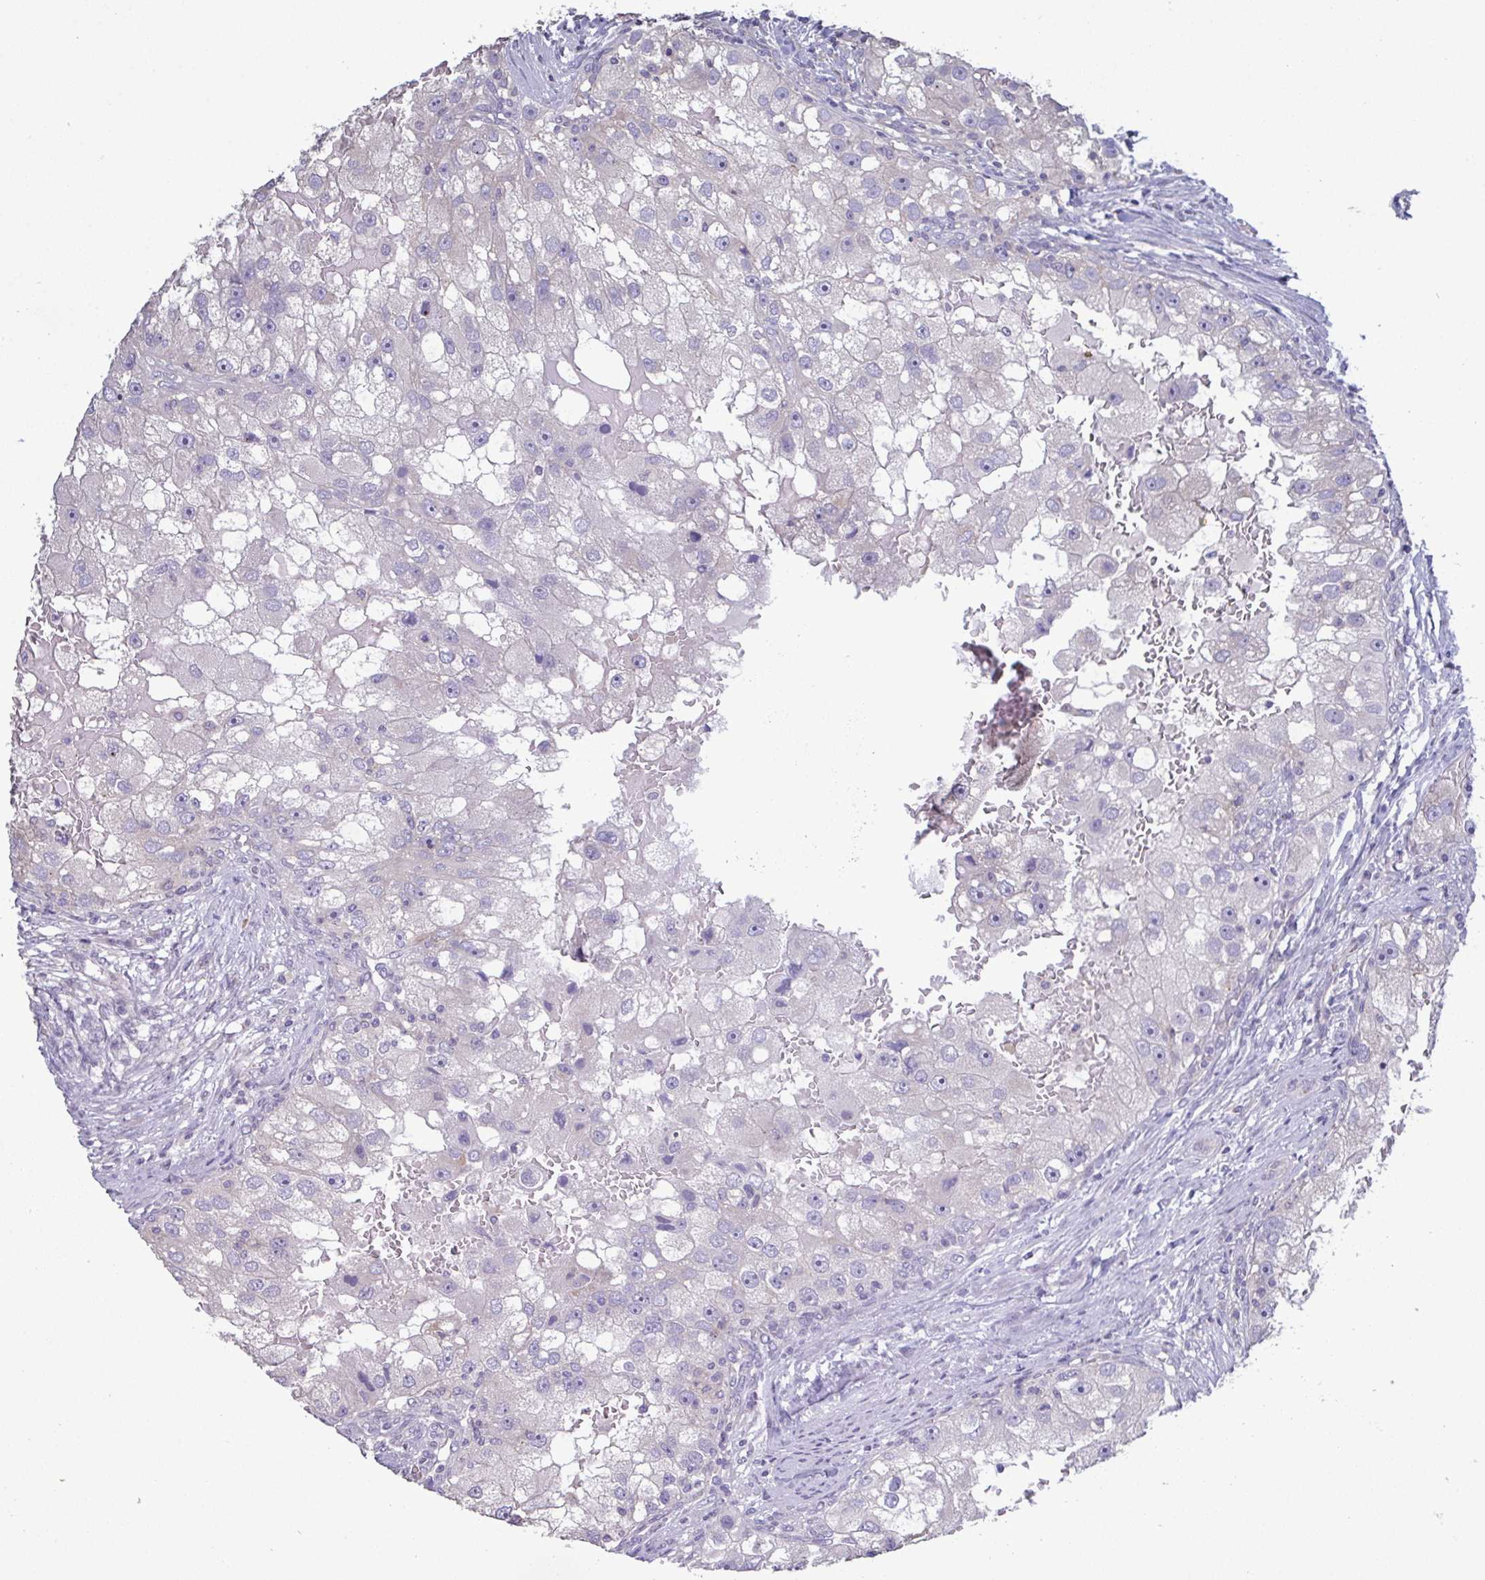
{"staining": {"intensity": "negative", "quantity": "none", "location": "none"}, "tissue": "renal cancer", "cell_type": "Tumor cells", "image_type": "cancer", "snomed": [{"axis": "morphology", "description": "Adenocarcinoma, NOS"}, {"axis": "topography", "description": "Kidney"}], "caption": "IHC histopathology image of human renal cancer stained for a protein (brown), which demonstrates no staining in tumor cells.", "gene": "GLDC", "patient": {"sex": "male", "age": 63}}